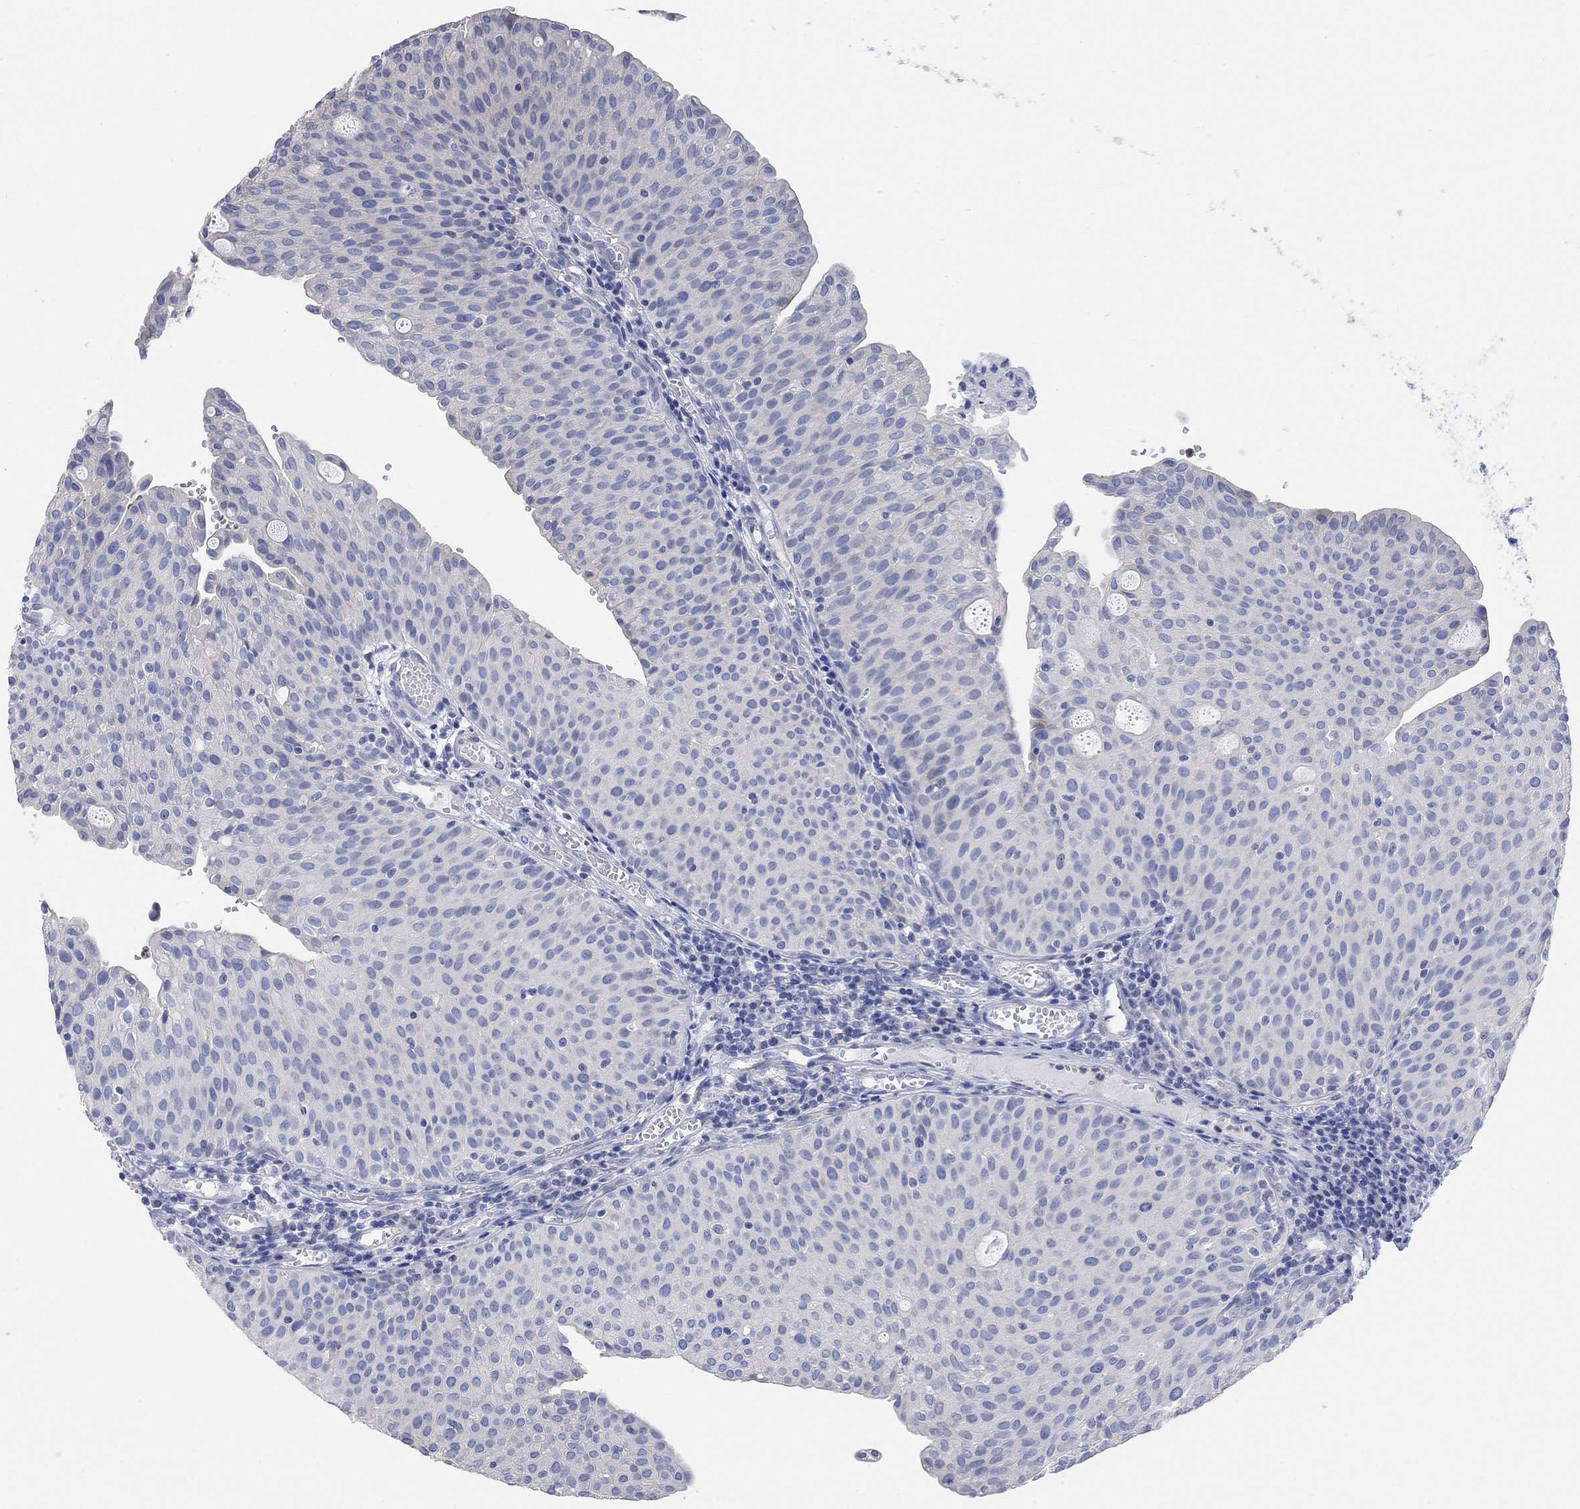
{"staining": {"intensity": "negative", "quantity": "none", "location": "none"}, "tissue": "urothelial cancer", "cell_type": "Tumor cells", "image_type": "cancer", "snomed": [{"axis": "morphology", "description": "Urothelial carcinoma, Low grade"}, {"axis": "topography", "description": "Urinary bladder"}], "caption": "Image shows no protein staining in tumor cells of urothelial cancer tissue. (DAB IHC, high magnification).", "gene": "NLRP14", "patient": {"sex": "male", "age": 54}}